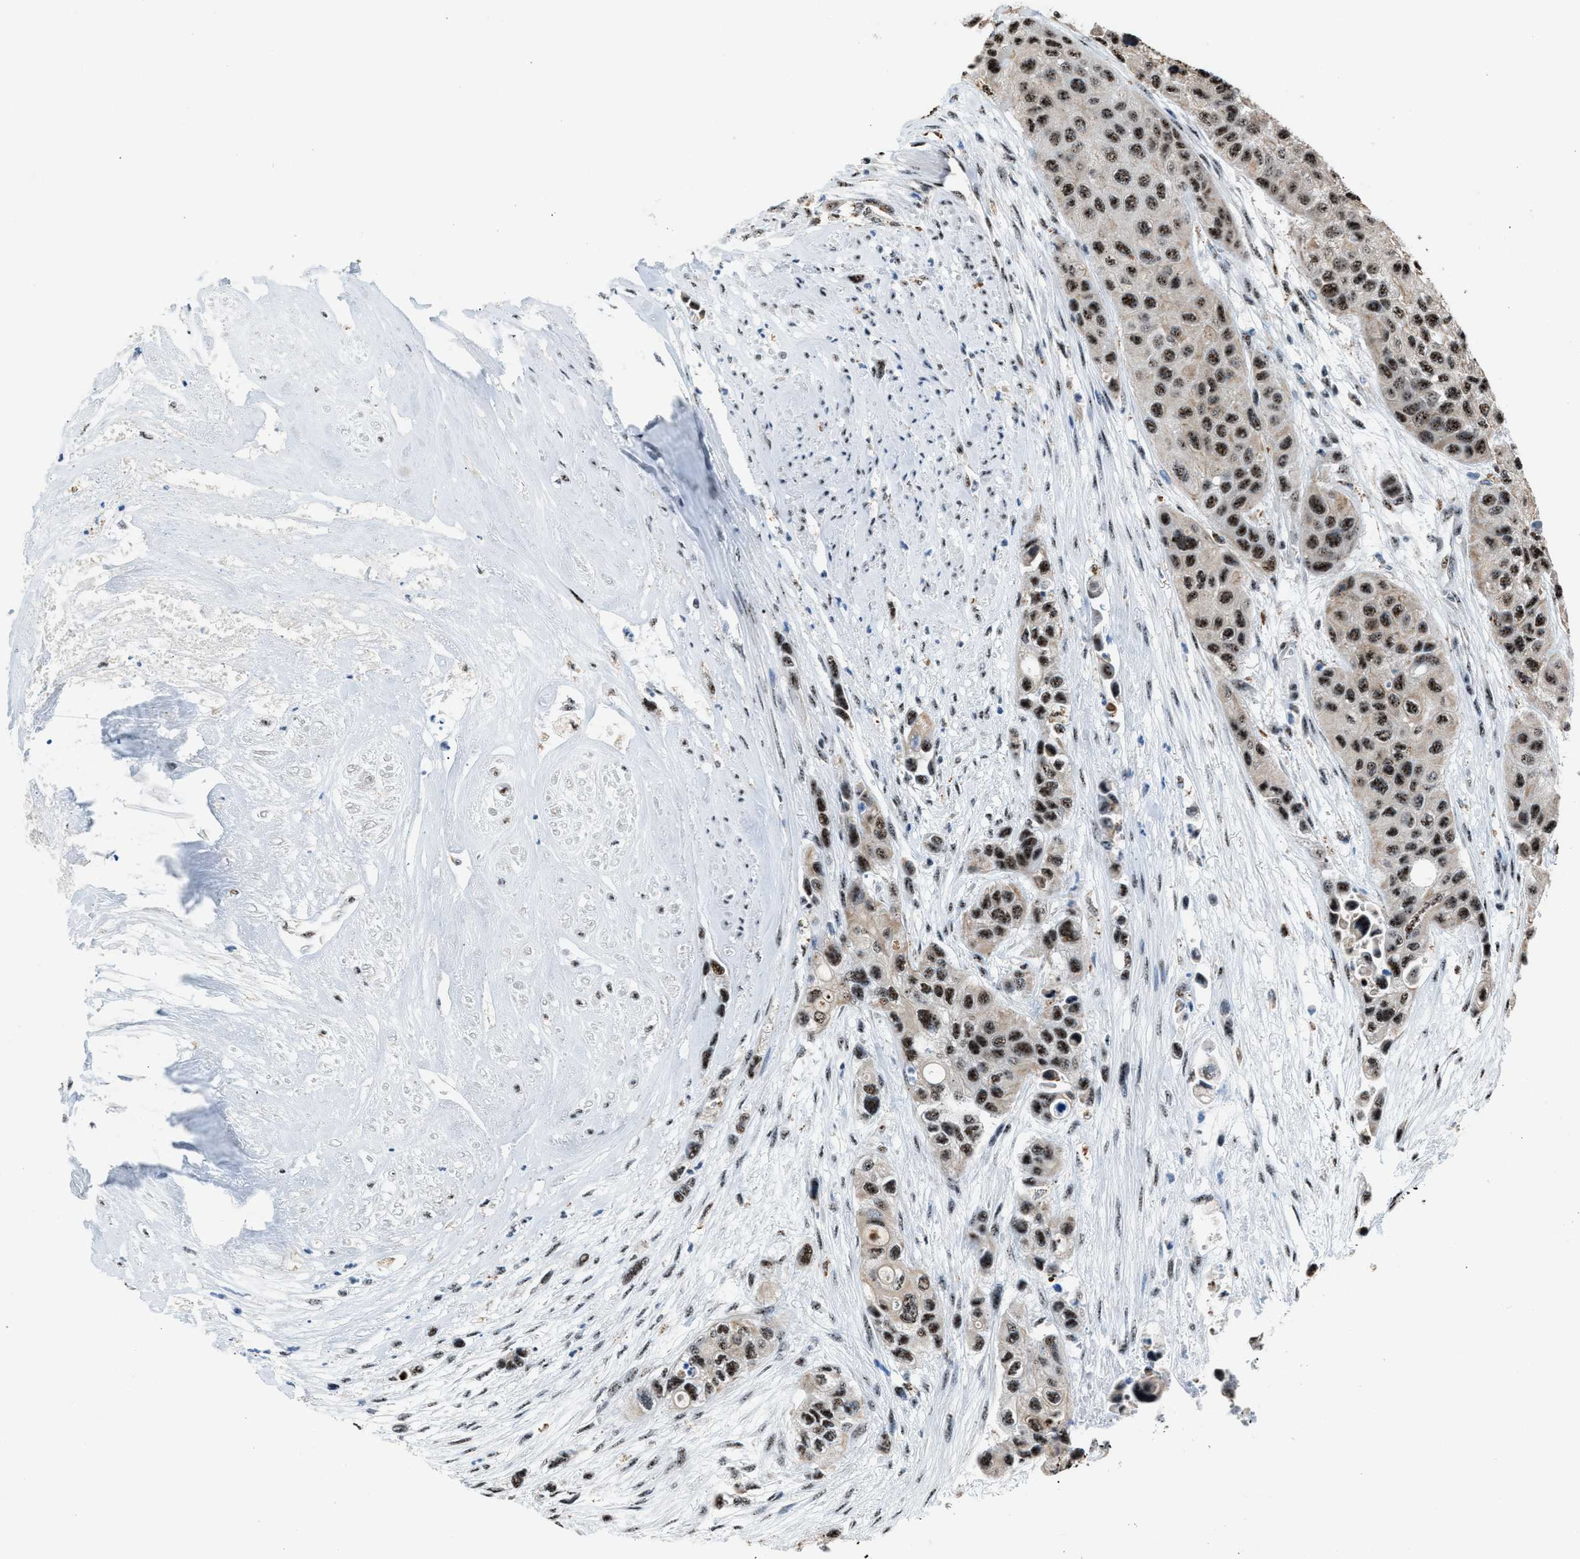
{"staining": {"intensity": "moderate", "quantity": ">75%", "location": "nuclear"}, "tissue": "urothelial cancer", "cell_type": "Tumor cells", "image_type": "cancer", "snomed": [{"axis": "morphology", "description": "Urothelial carcinoma, High grade"}, {"axis": "topography", "description": "Urinary bladder"}], "caption": "Protein analysis of high-grade urothelial carcinoma tissue reveals moderate nuclear positivity in approximately >75% of tumor cells.", "gene": "CENPP", "patient": {"sex": "female", "age": 56}}